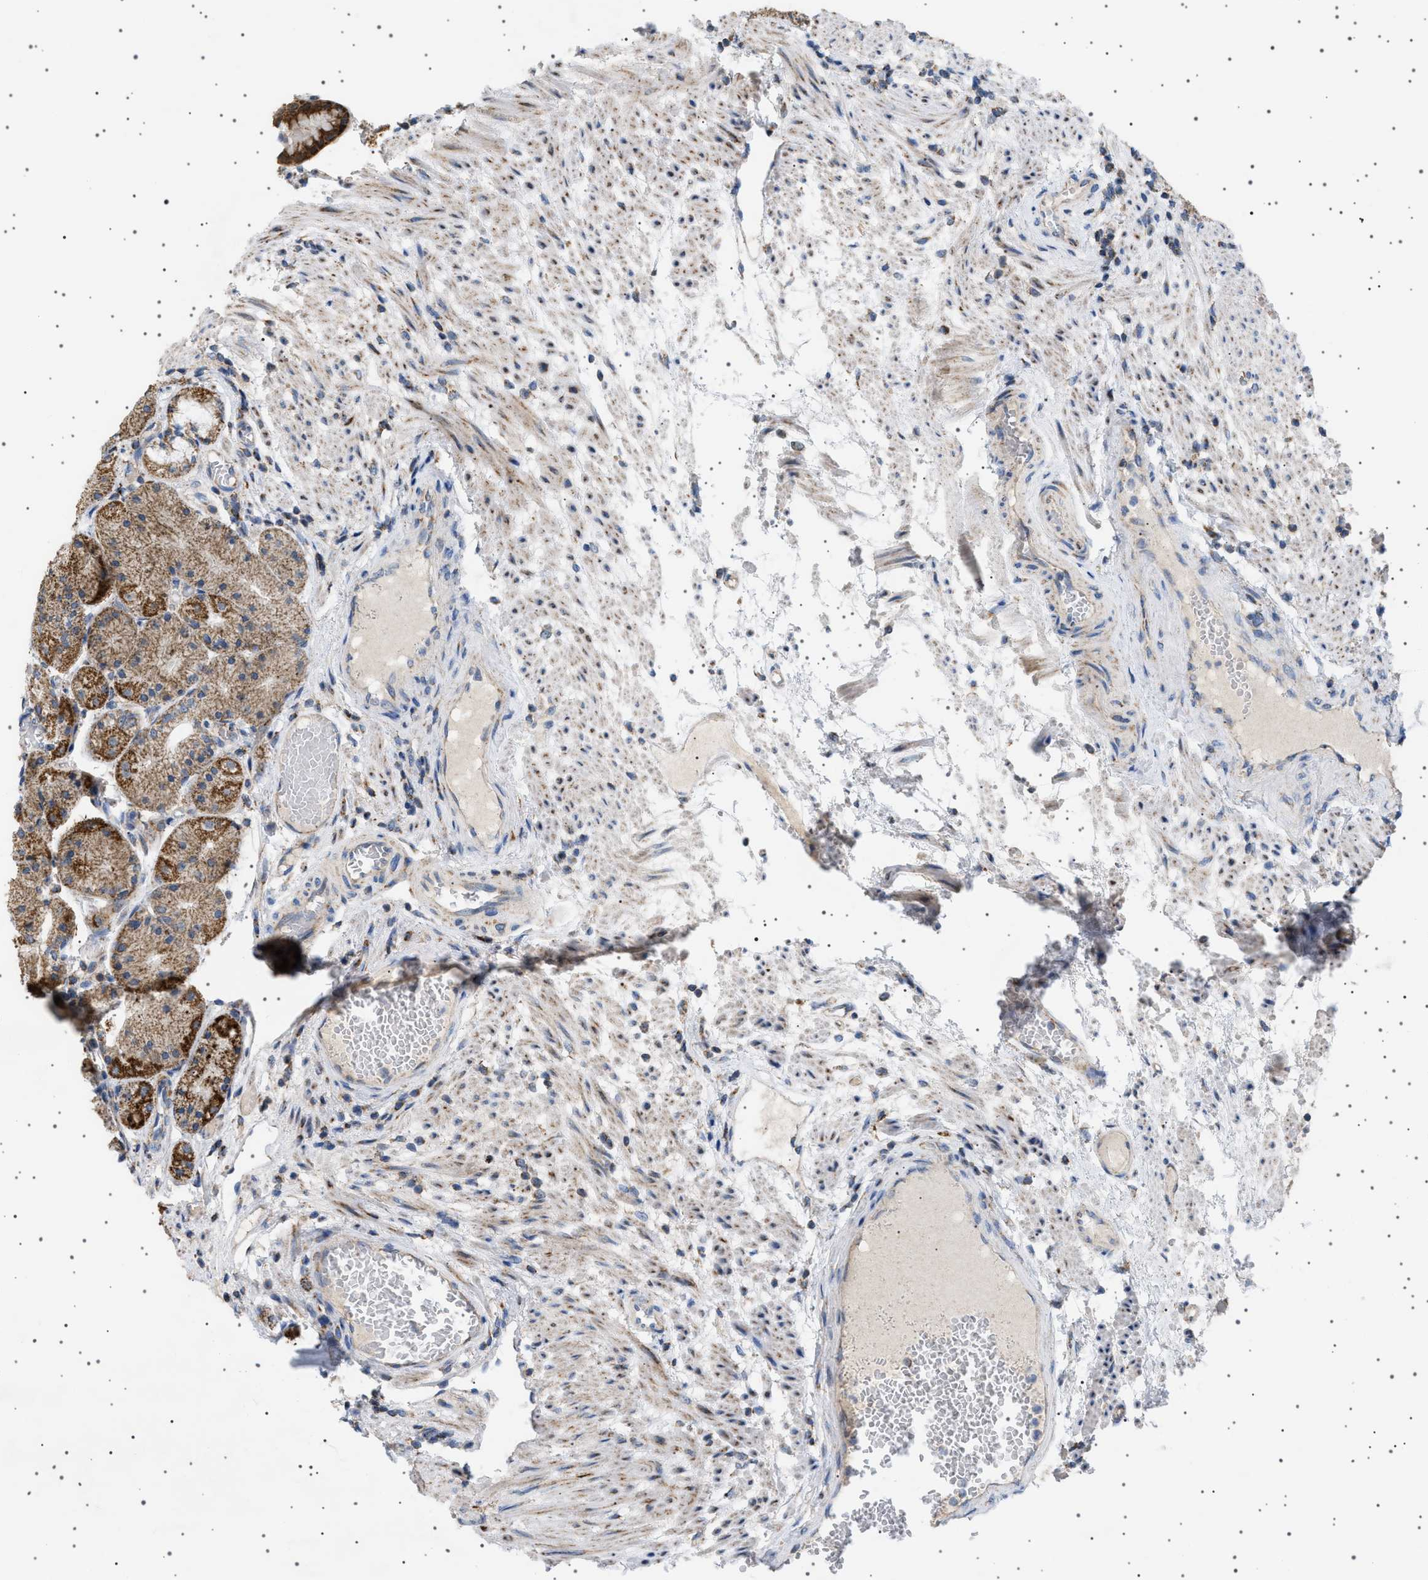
{"staining": {"intensity": "moderate", "quantity": "25%-75%", "location": "cytoplasmic/membranous"}, "tissue": "stomach", "cell_type": "Glandular cells", "image_type": "normal", "snomed": [{"axis": "morphology", "description": "Normal tissue, NOS"}, {"axis": "topography", "description": "Stomach, upper"}], "caption": "IHC of benign human stomach exhibits medium levels of moderate cytoplasmic/membranous positivity in about 25%-75% of glandular cells.", "gene": "UBXN8", "patient": {"sex": "male", "age": 72}}